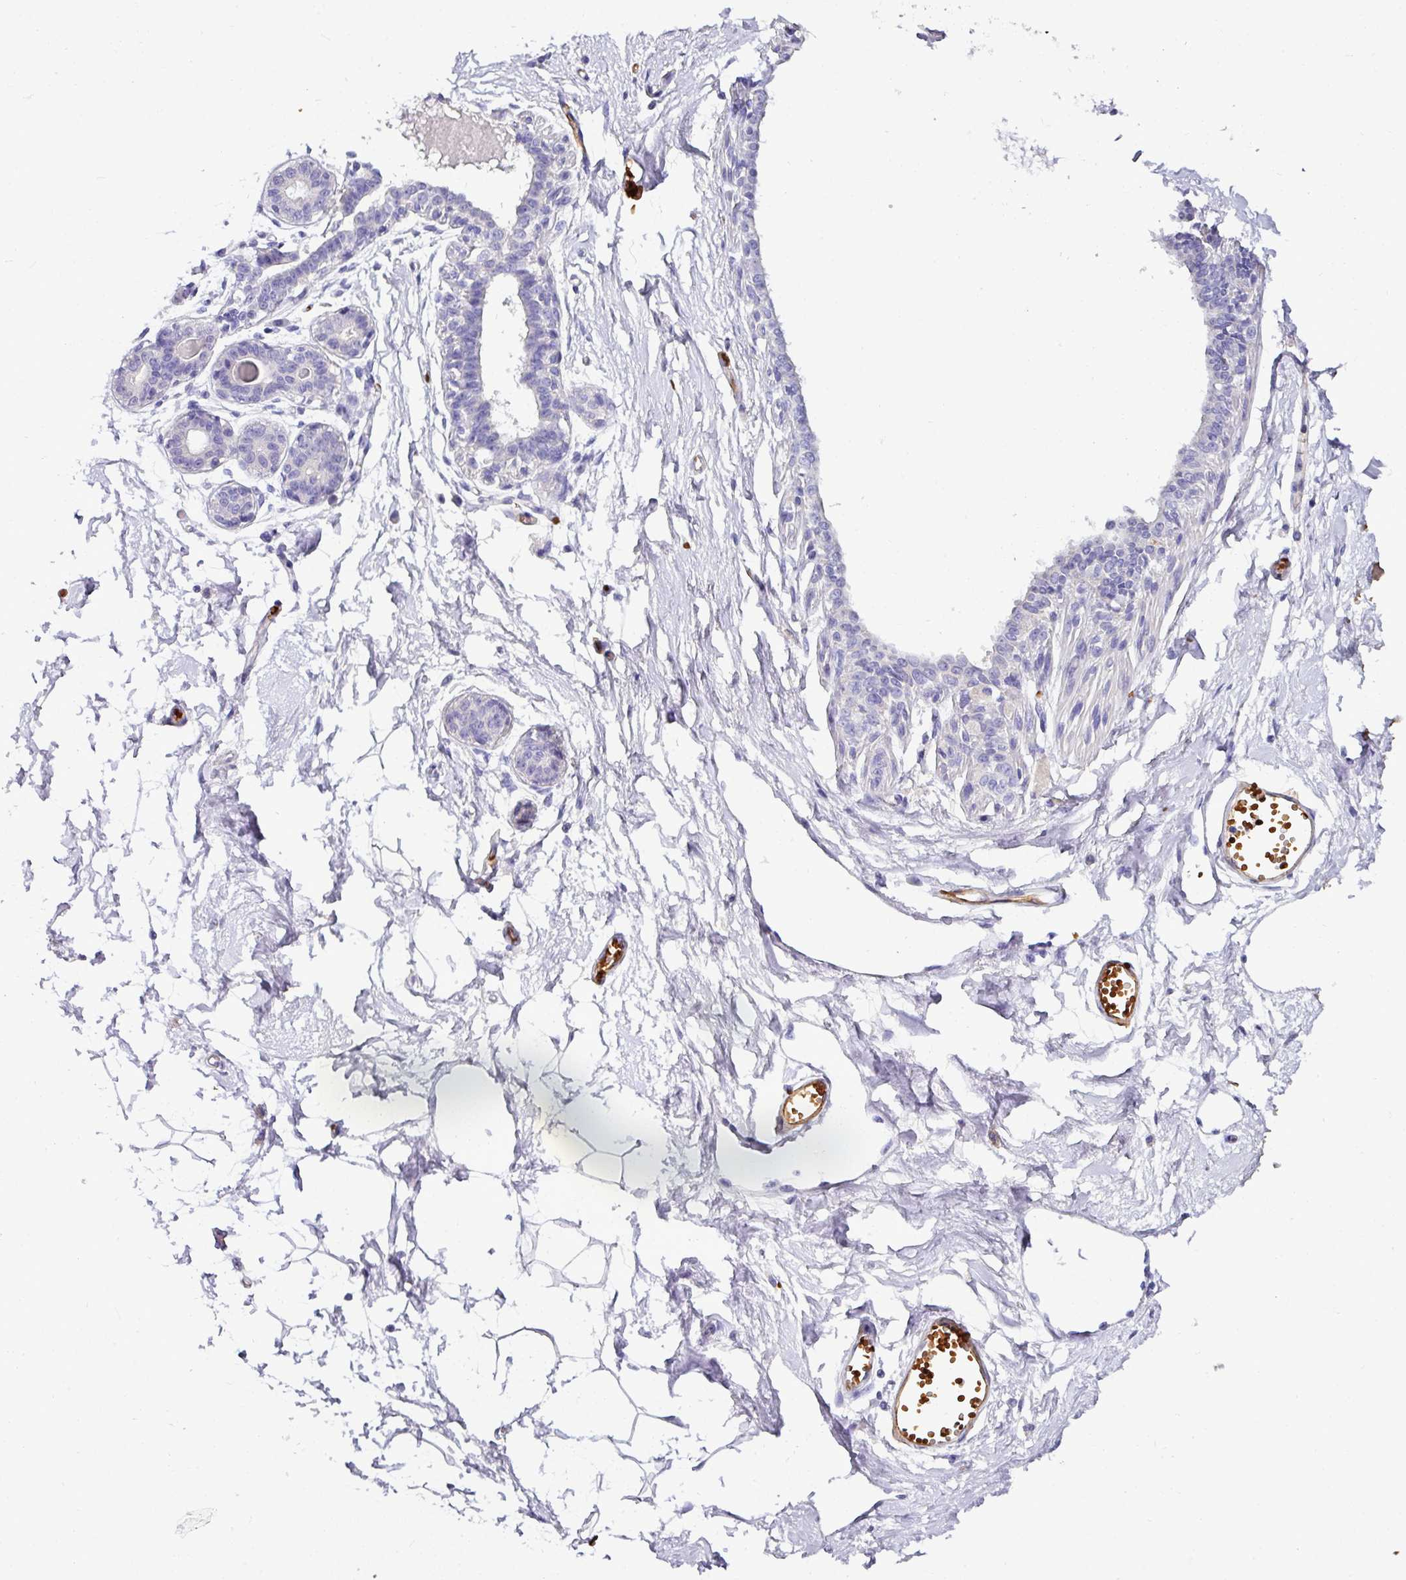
{"staining": {"intensity": "negative", "quantity": "none", "location": "none"}, "tissue": "breast", "cell_type": "Adipocytes", "image_type": "normal", "snomed": [{"axis": "morphology", "description": "Normal tissue, NOS"}, {"axis": "topography", "description": "Breast"}], "caption": "Immunohistochemistry (IHC) micrograph of benign breast stained for a protein (brown), which displays no staining in adipocytes.", "gene": "NAPSA", "patient": {"sex": "female", "age": 45}}